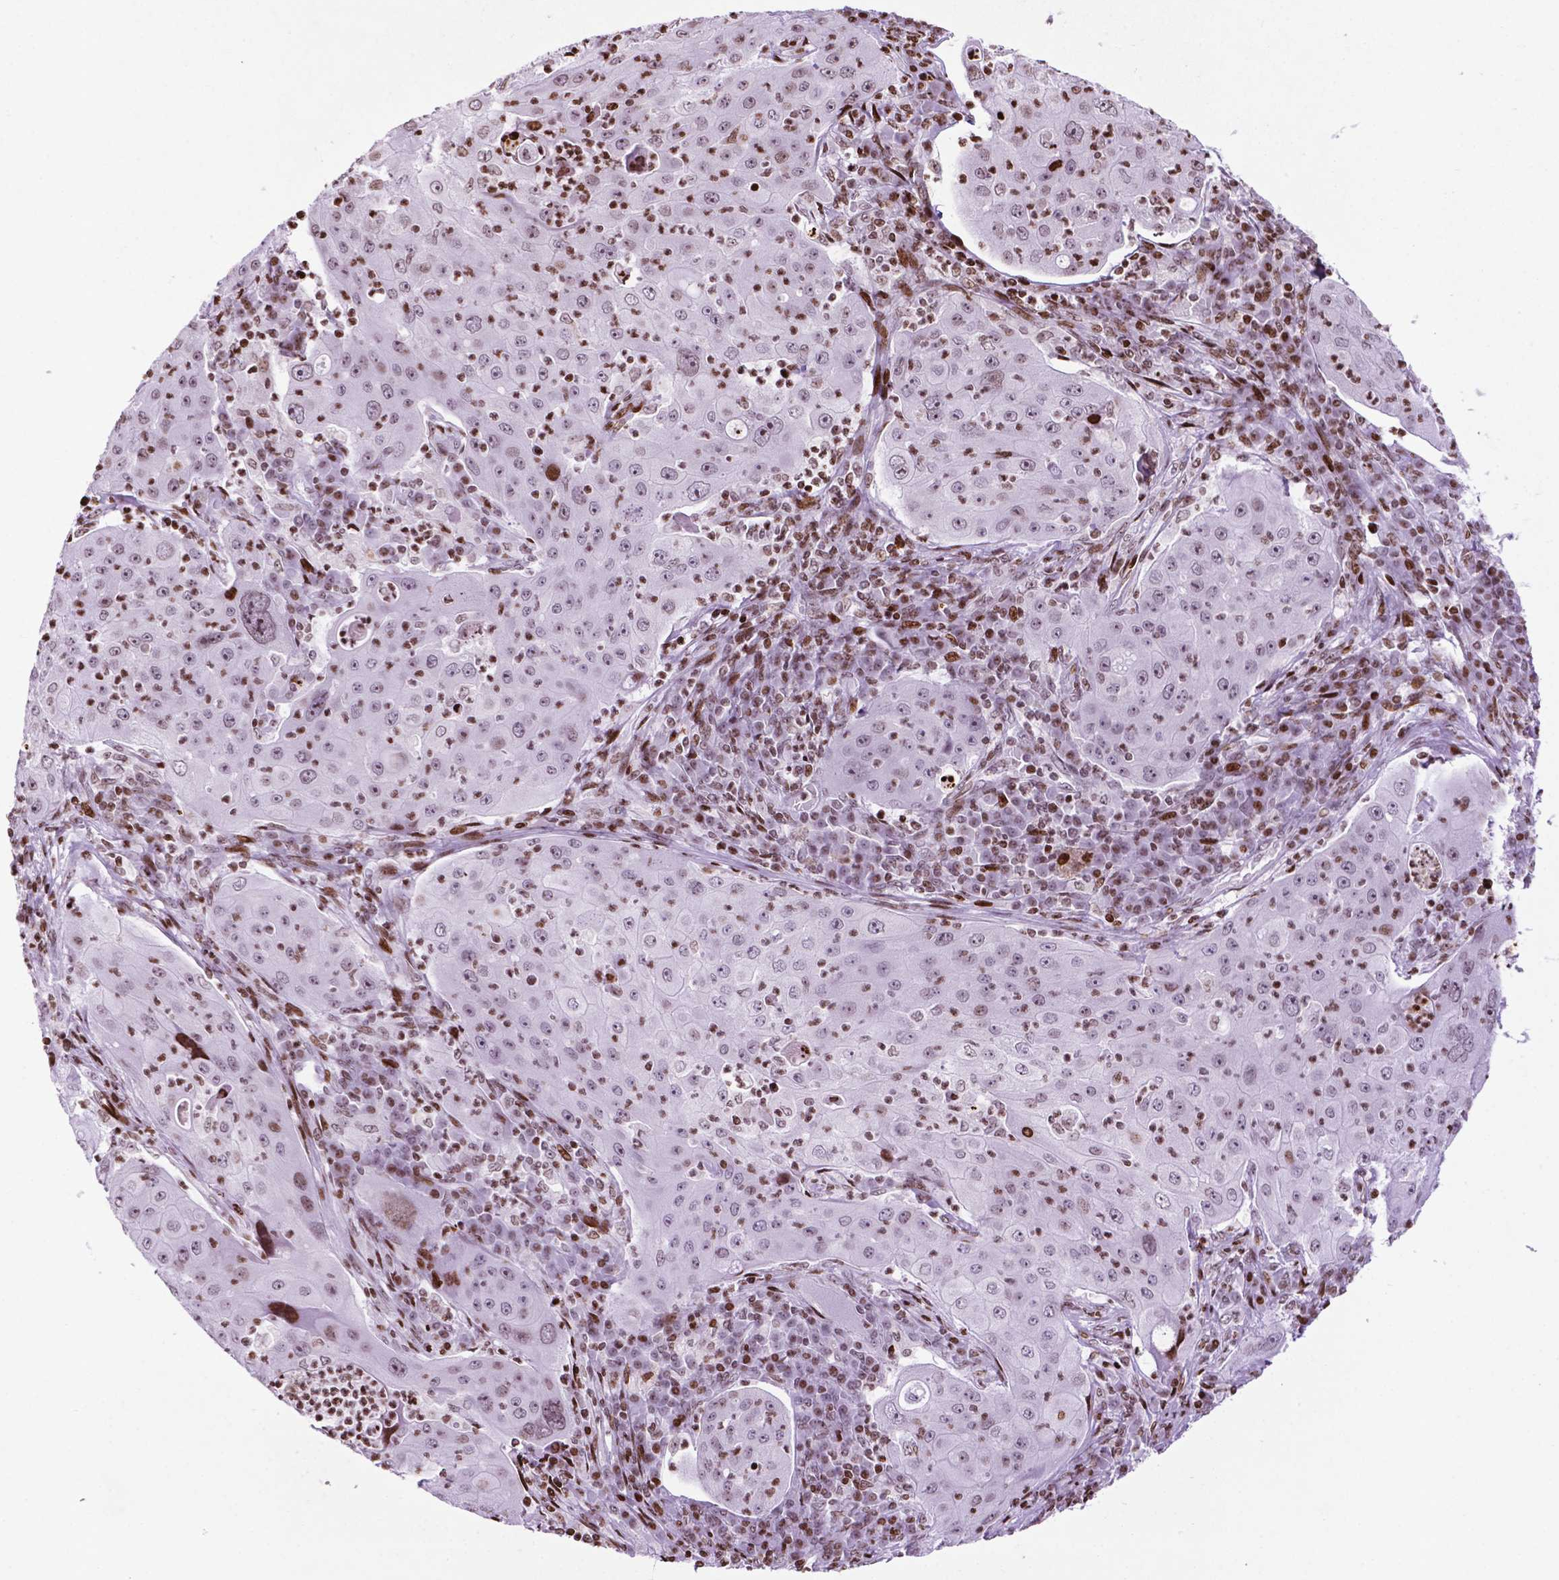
{"staining": {"intensity": "negative", "quantity": "none", "location": "none"}, "tissue": "lung cancer", "cell_type": "Tumor cells", "image_type": "cancer", "snomed": [{"axis": "morphology", "description": "Squamous cell carcinoma, NOS"}, {"axis": "topography", "description": "Lung"}], "caption": "Immunohistochemistry histopathology image of human lung cancer (squamous cell carcinoma) stained for a protein (brown), which reveals no expression in tumor cells.", "gene": "TMEM250", "patient": {"sex": "female", "age": 59}}